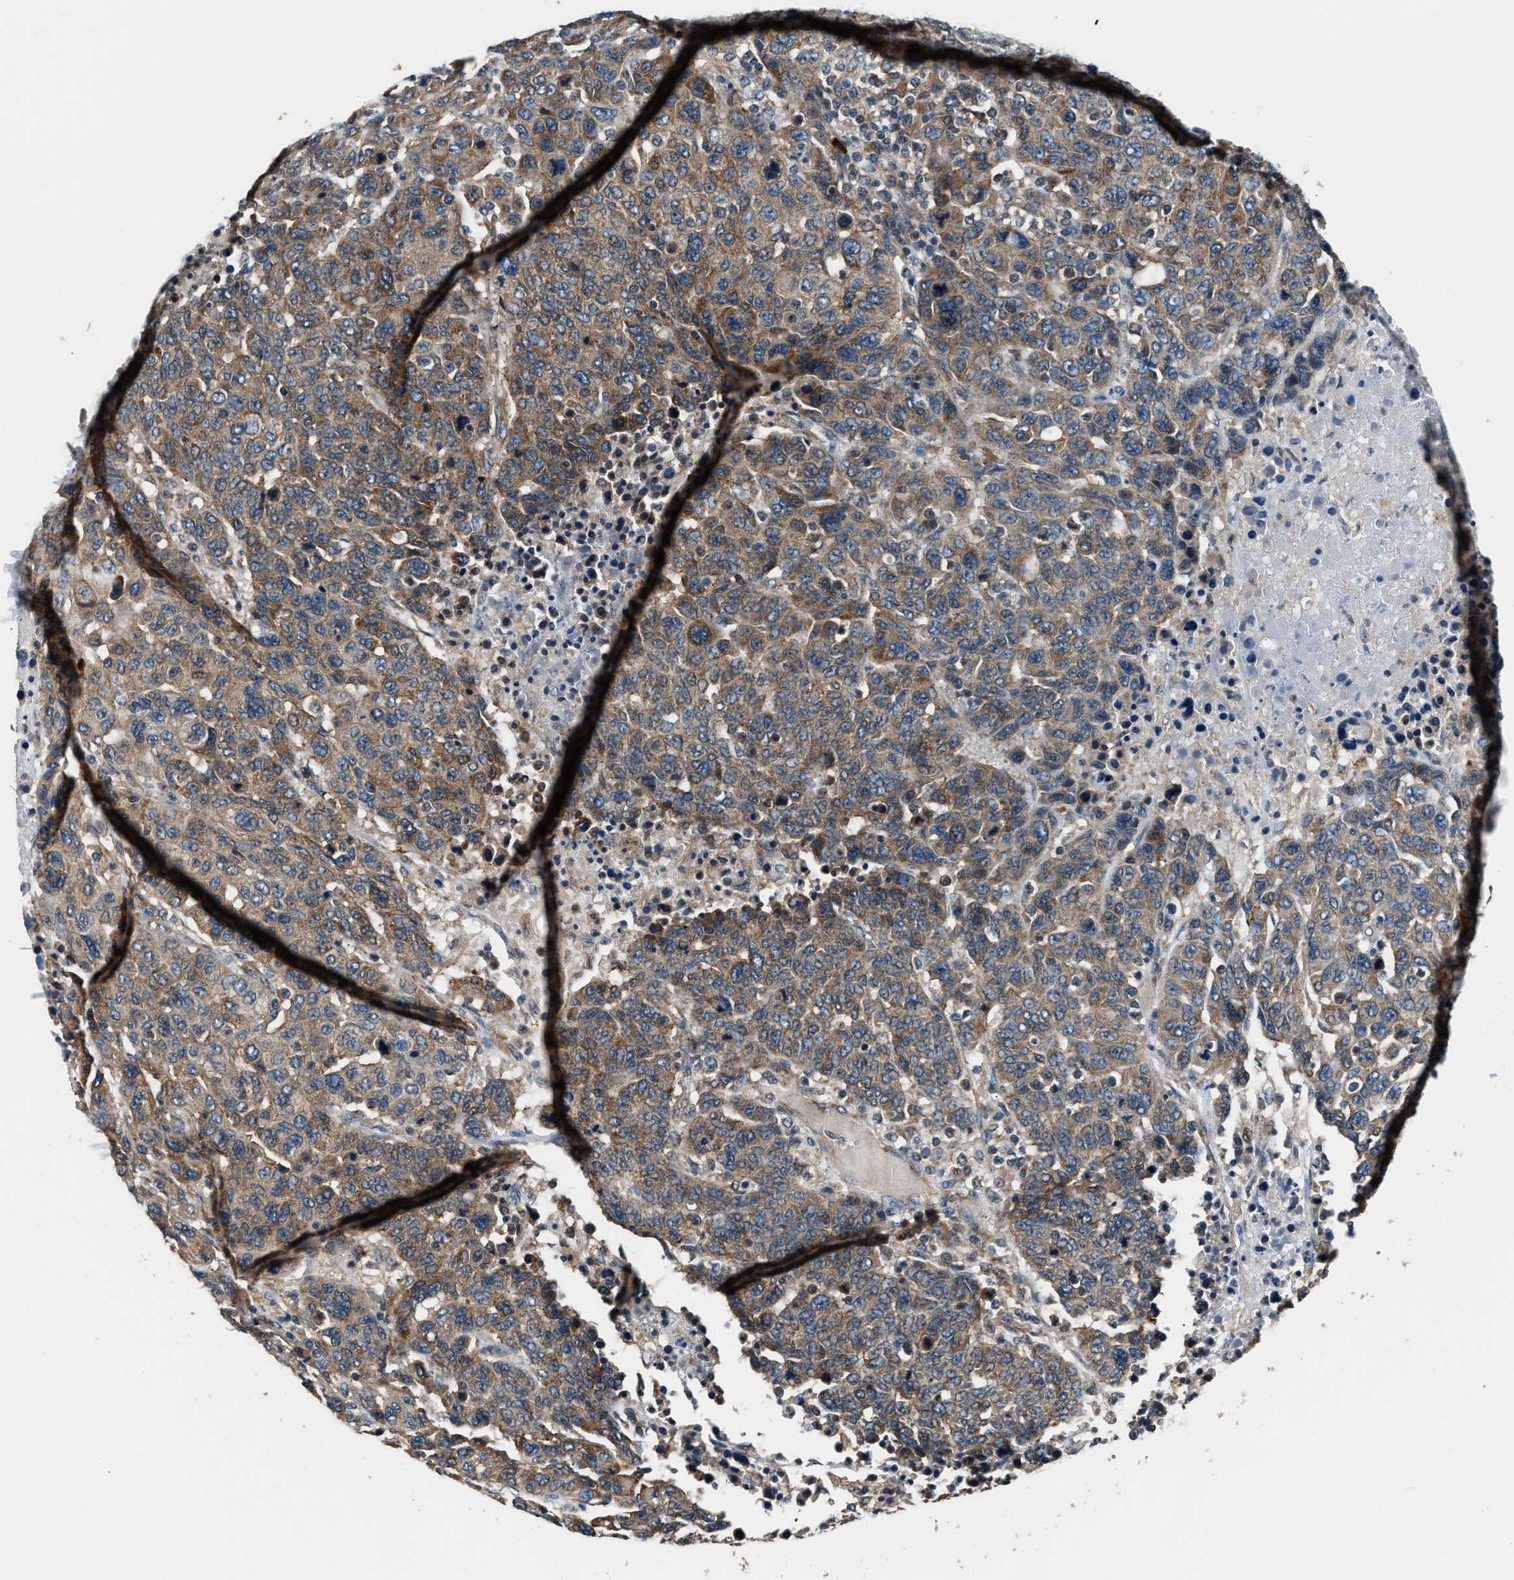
{"staining": {"intensity": "moderate", "quantity": ">75%", "location": "cytoplasmic/membranous"}, "tissue": "breast cancer", "cell_type": "Tumor cells", "image_type": "cancer", "snomed": [{"axis": "morphology", "description": "Duct carcinoma"}, {"axis": "topography", "description": "Breast"}], "caption": "A photomicrograph showing moderate cytoplasmic/membranous staining in about >75% of tumor cells in breast cancer, as visualized by brown immunohistochemical staining.", "gene": "IMPDH2", "patient": {"sex": "female", "age": 37}}